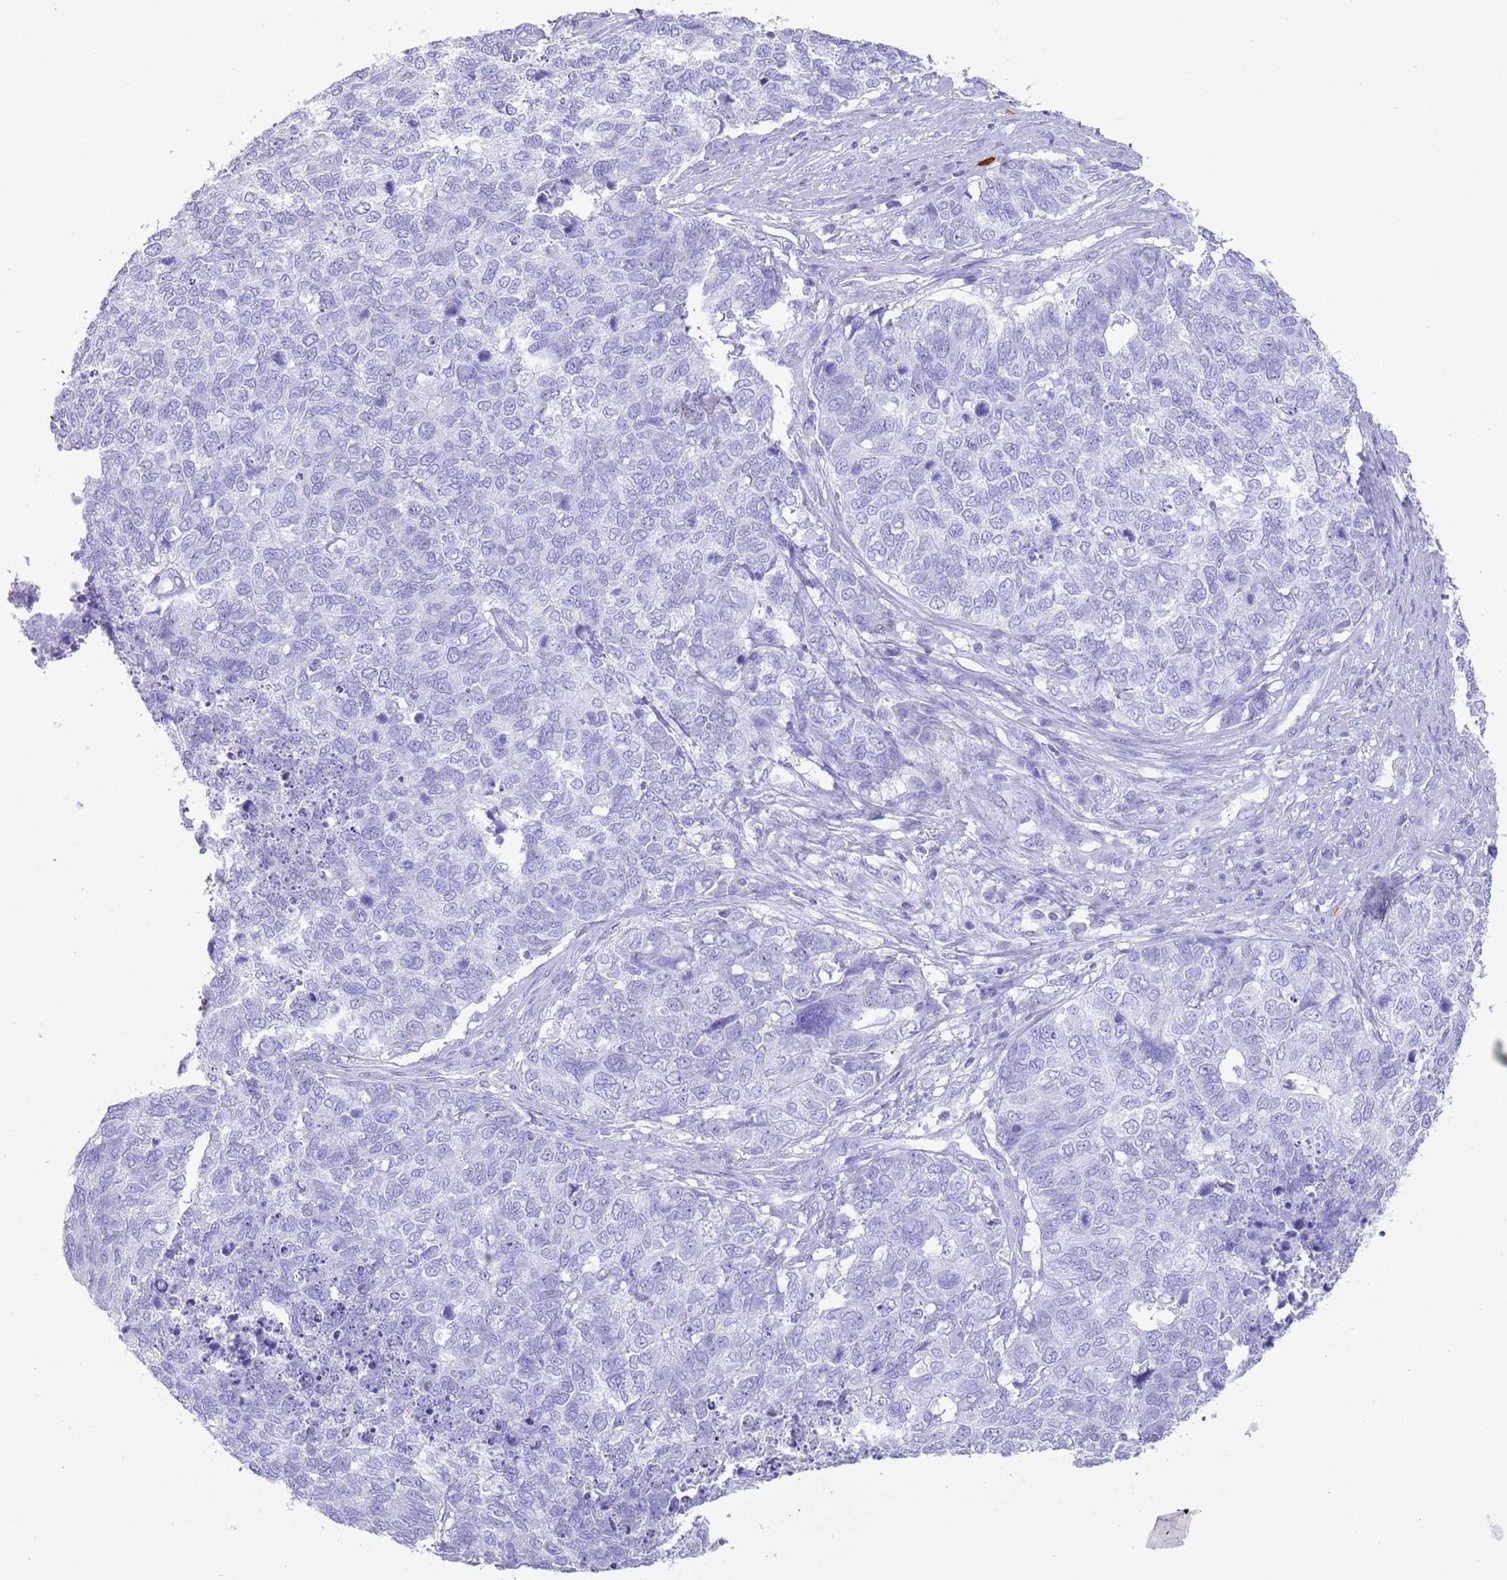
{"staining": {"intensity": "negative", "quantity": "none", "location": "none"}, "tissue": "cervical cancer", "cell_type": "Tumor cells", "image_type": "cancer", "snomed": [{"axis": "morphology", "description": "Squamous cell carcinoma, NOS"}, {"axis": "topography", "description": "Cervix"}], "caption": "Cervical cancer was stained to show a protein in brown. There is no significant expression in tumor cells. Brightfield microscopy of IHC stained with DAB (3,3'-diaminobenzidine) (brown) and hematoxylin (blue), captured at high magnification.", "gene": "MYADML2", "patient": {"sex": "female", "age": 63}}